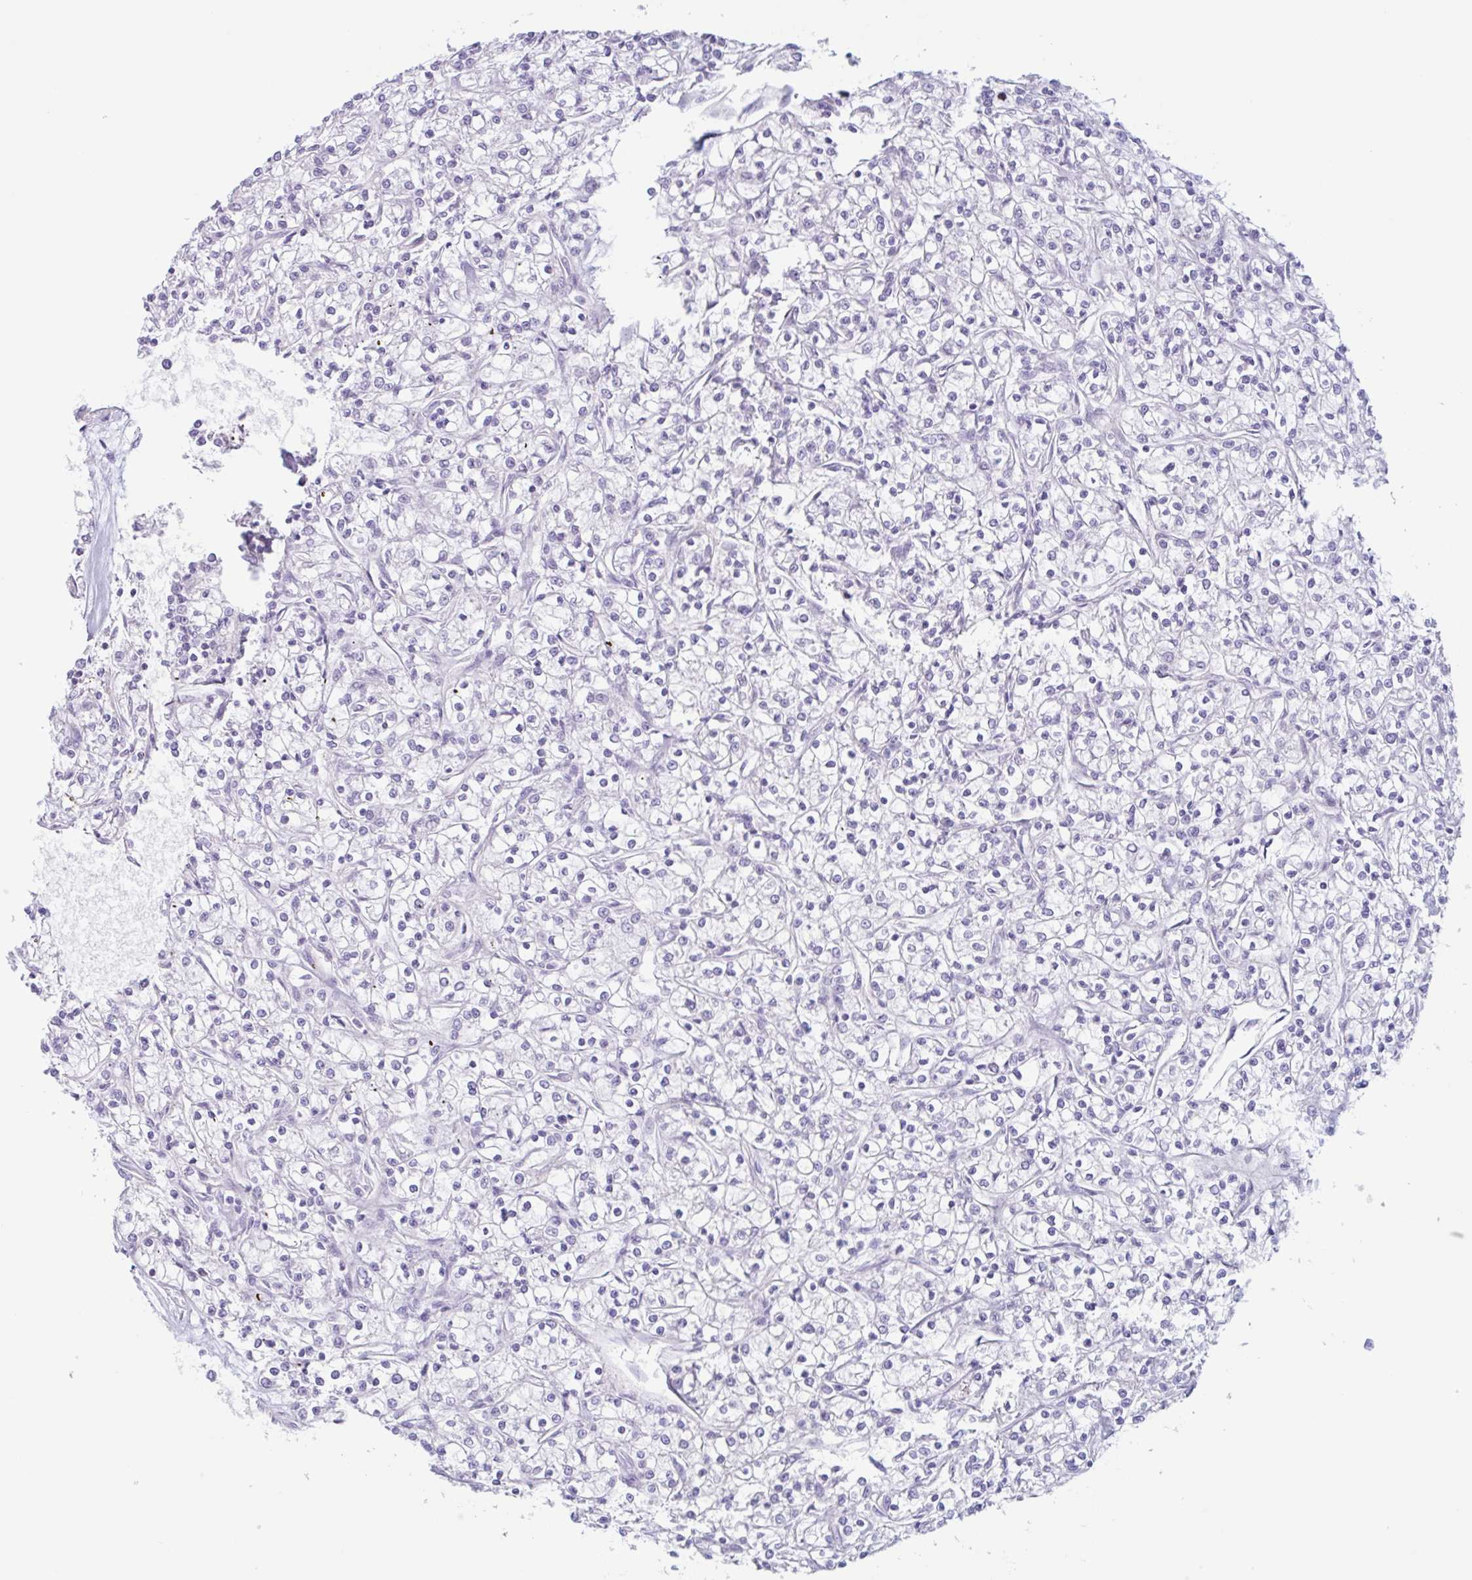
{"staining": {"intensity": "negative", "quantity": "none", "location": "none"}, "tissue": "renal cancer", "cell_type": "Tumor cells", "image_type": "cancer", "snomed": [{"axis": "morphology", "description": "Adenocarcinoma, NOS"}, {"axis": "topography", "description": "Kidney"}], "caption": "Tumor cells are negative for brown protein staining in renal adenocarcinoma.", "gene": "MYH10", "patient": {"sex": "female", "age": 59}}